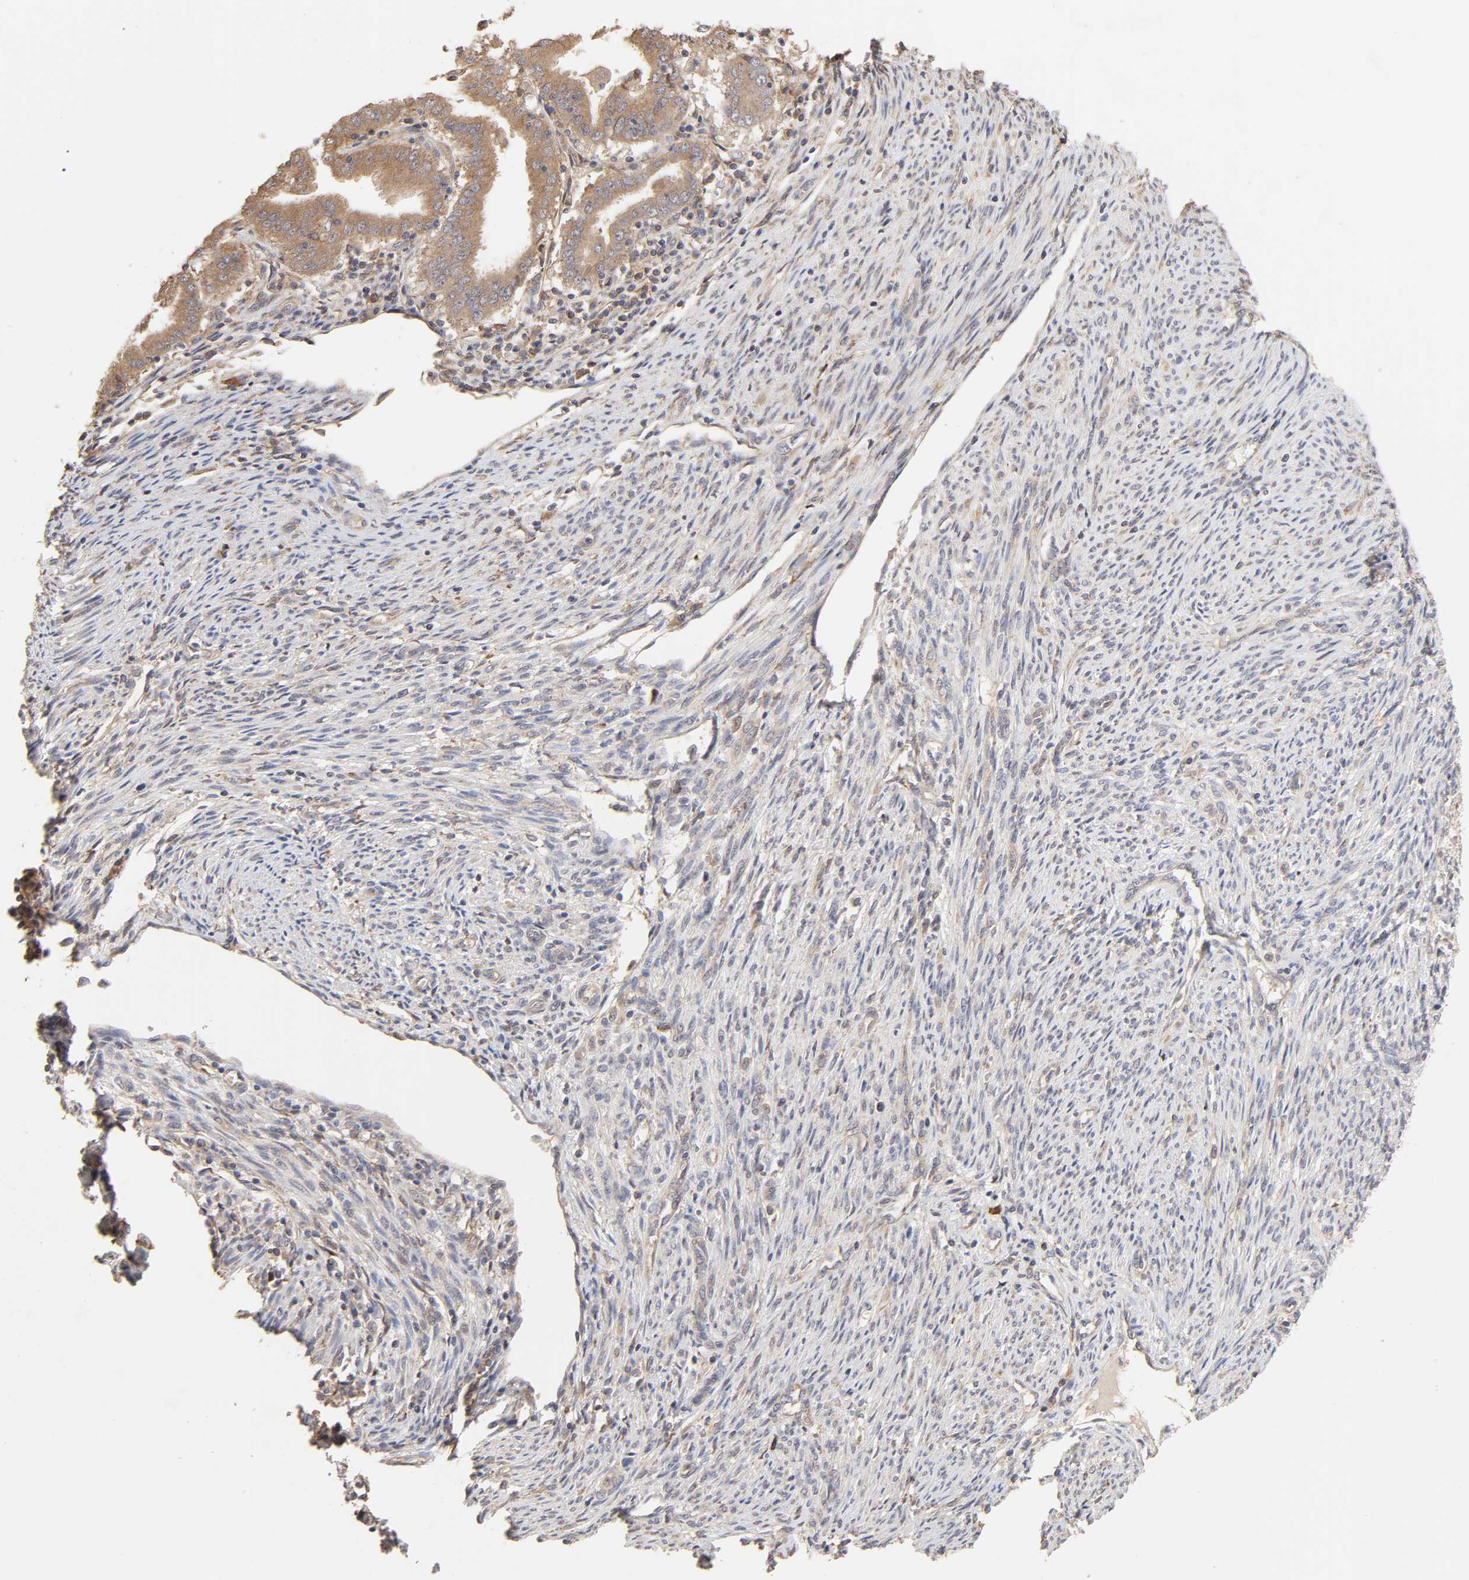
{"staining": {"intensity": "moderate", "quantity": ">75%", "location": "cytoplasmic/membranous"}, "tissue": "endometrial cancer", "cell_type": "Tumor cells", "image_type": "cancer", "snomed": [{"axis": "morphology", "description": "Adenocarcinoma, NOS"}, {"axis": "topography", "description": "Uterus"}], "caption": "The image displays immunohistochemical staining of adenocarcinoma (endometrial). There is moderate cytoplasmic/membranous staining is seen in approximately >75% of tumor cells. (DAB (3,3'-diaminobenzidine) IHC, brown staining for protein, blue staining for nuclei).", "gene": "AP1G2", "patient": {"sex": "female", "age": 83}}